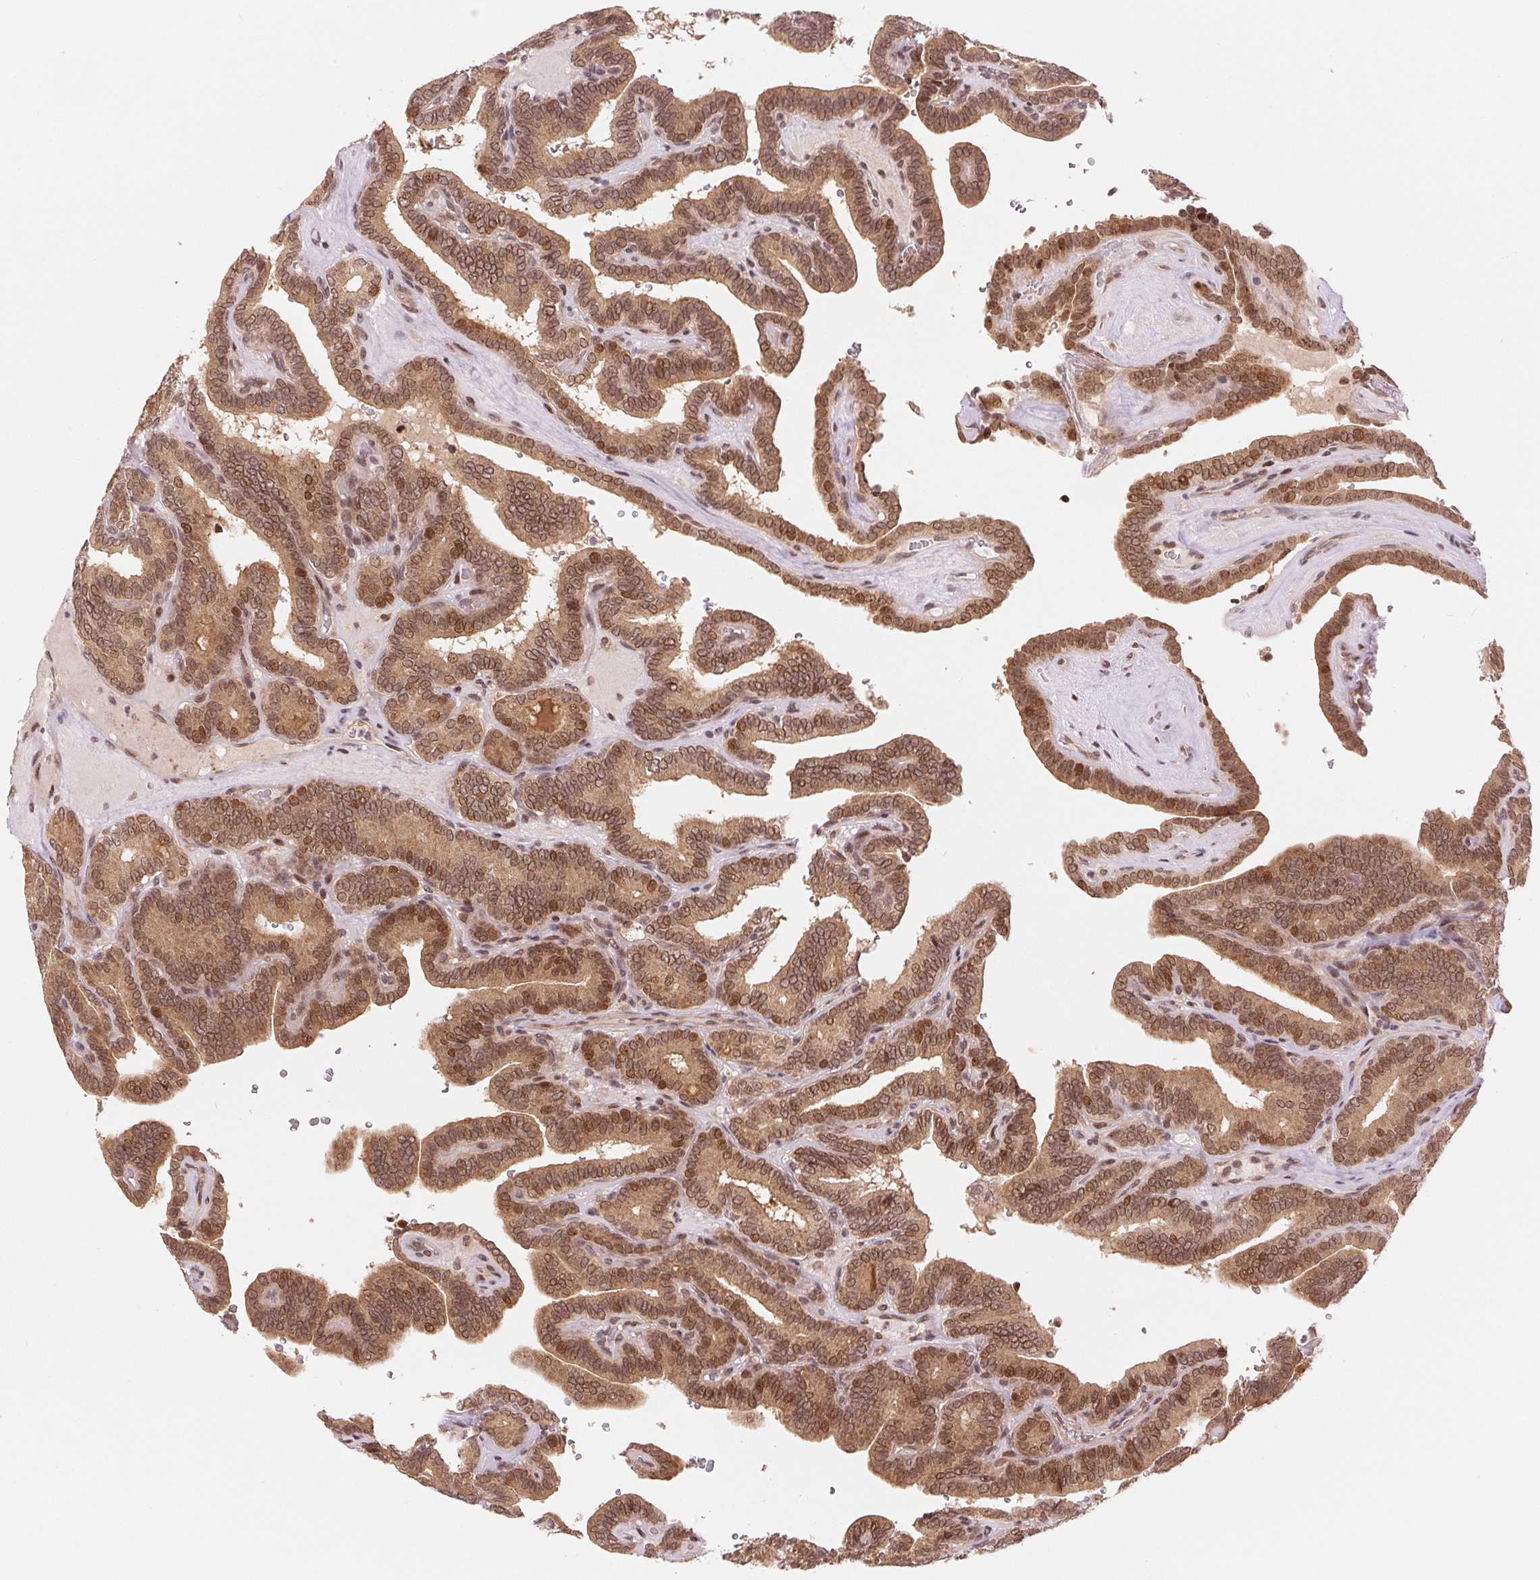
{"staining": {"intensity": "moderate", "quantity": ">75%", "location": "cytoplasmic/membranous,nuclear"}, "tissue": "thyroid cancer", "cell_type": "Tumor cells", "image_type": "cancer", "snomed": [{"axis": "morphology", "description": "Papillary adenocarcinoma, NOS"}, {"axis": "topography", "description": "Thyroid gland"}], "caption": "About >75% of tumor cells in human thyroid papillary adenocarcinoma show moderate cytoplasmic/membranous and nuclear protein staining as visualized by brown immunohistochemical staining.", "gene": "ERI3", "patient": {"sex": "female", "age": 21}}